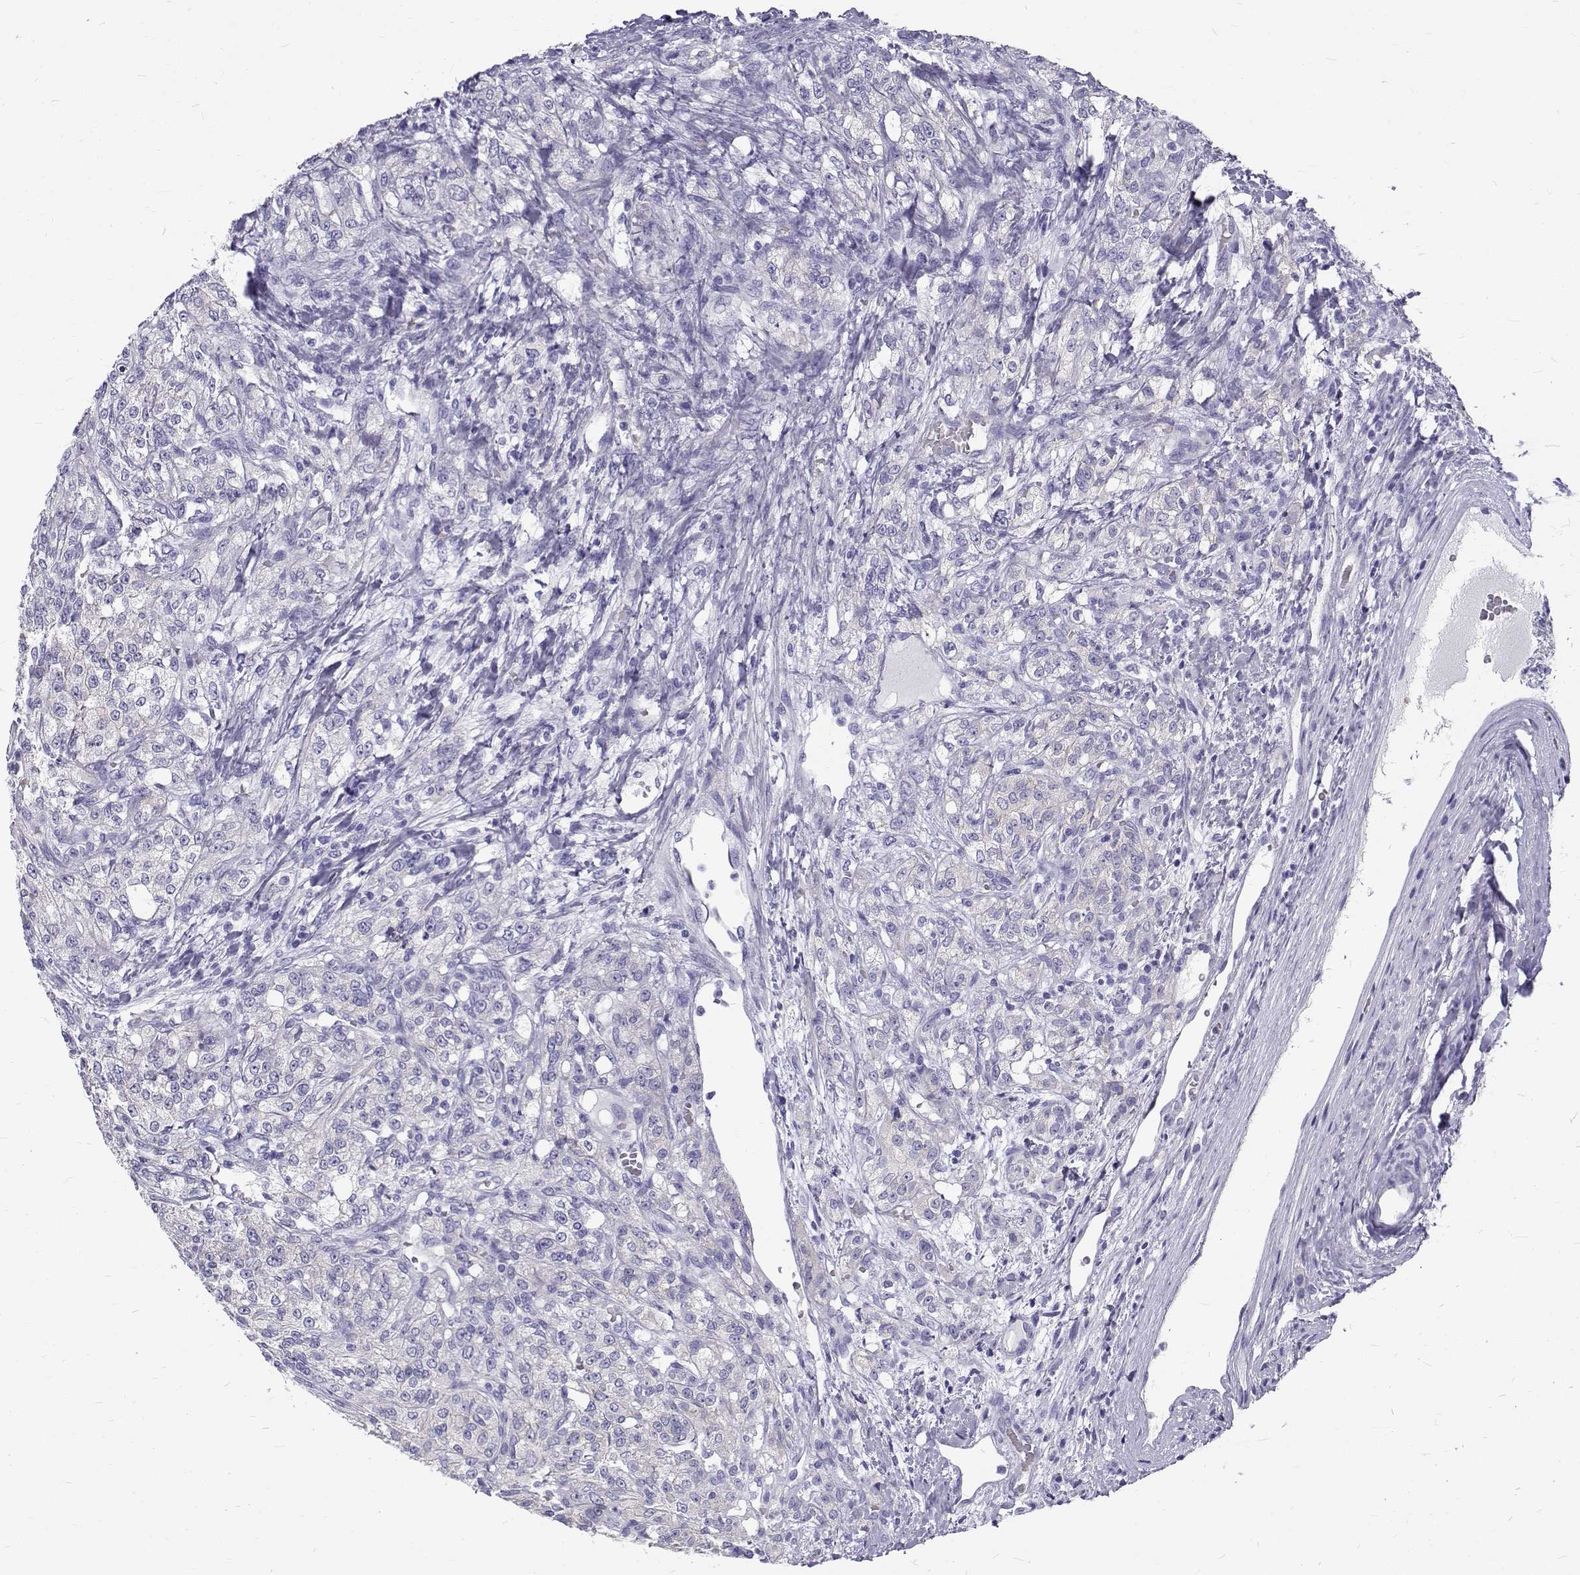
{"staining": {"intensity": "negative", "quantity": "none", "location": "none"}, "tissue": "renal cancer", "cell_type": "Tumor cells", "image_type": "cancer", "snomed": [{"axis": "morphology", "description": "Adenocarcinoma, NOS"}, {"axis": "topography", "description": "Kidney"}], "caption": "This is an immunohistochemistry (IHC) micrograph of human adenocarcinoma (renal). There is no staining in tumor cells.", "gene": "IGSF1", "patient": {"sex": "female", "age": 63}}